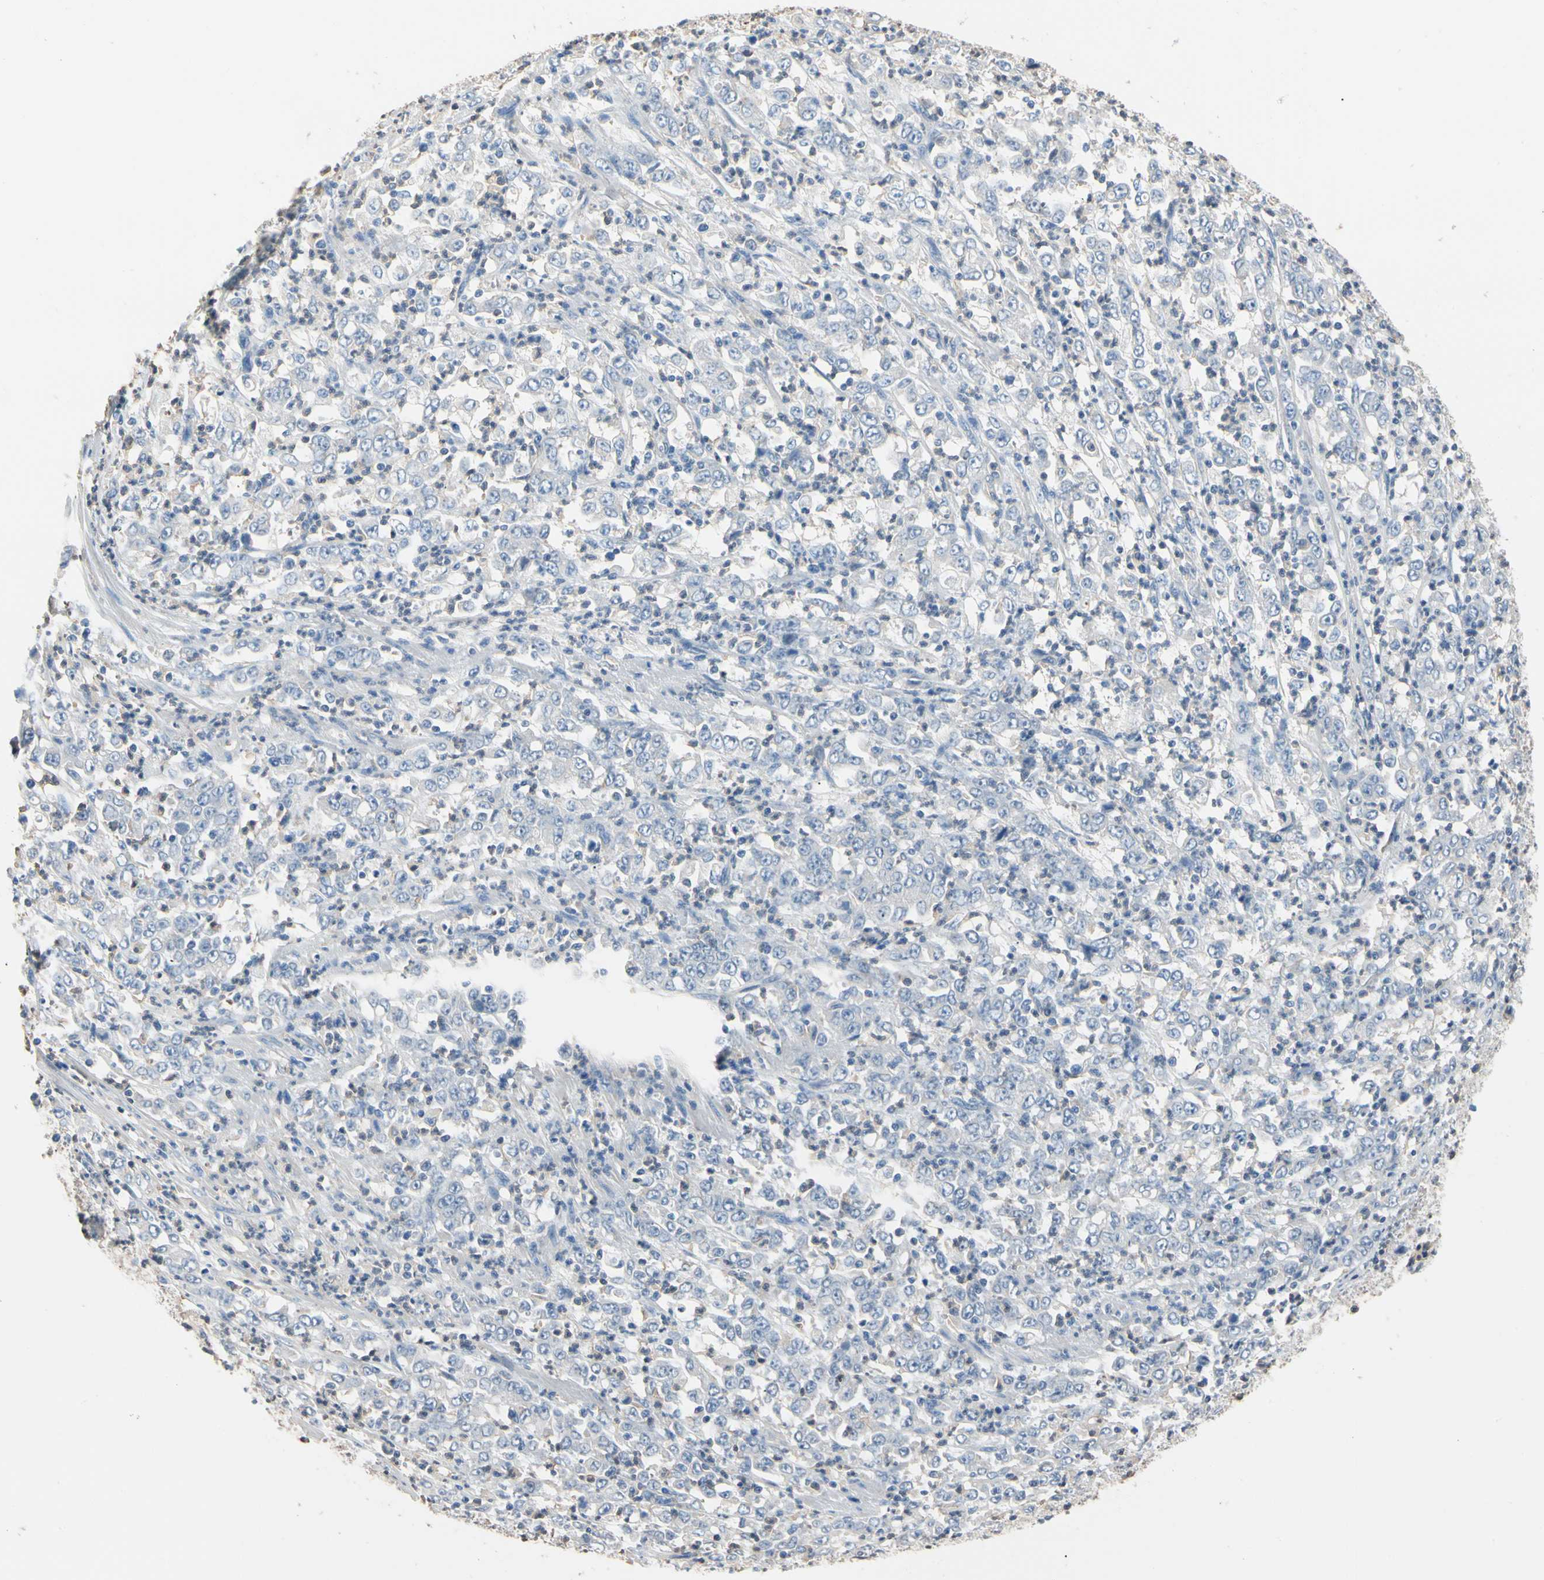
{"staining": {"intensity": "negative", "quantity": "none", "location": "none"}, "tissue": "stomach cancer", "cell_type": "Tumor cells", "image_type": "cancer", "snomed": [{"axis": "morphology", "description": "Adenocarcinoma, NOS"}, {"axis": "topography", "description": "Stomach, lower"}], "caption": "Tumor cells show no significant expression in stomach cancer.", "gene": "BBOX1", "patient": {"sex": "female", "age": 71}}